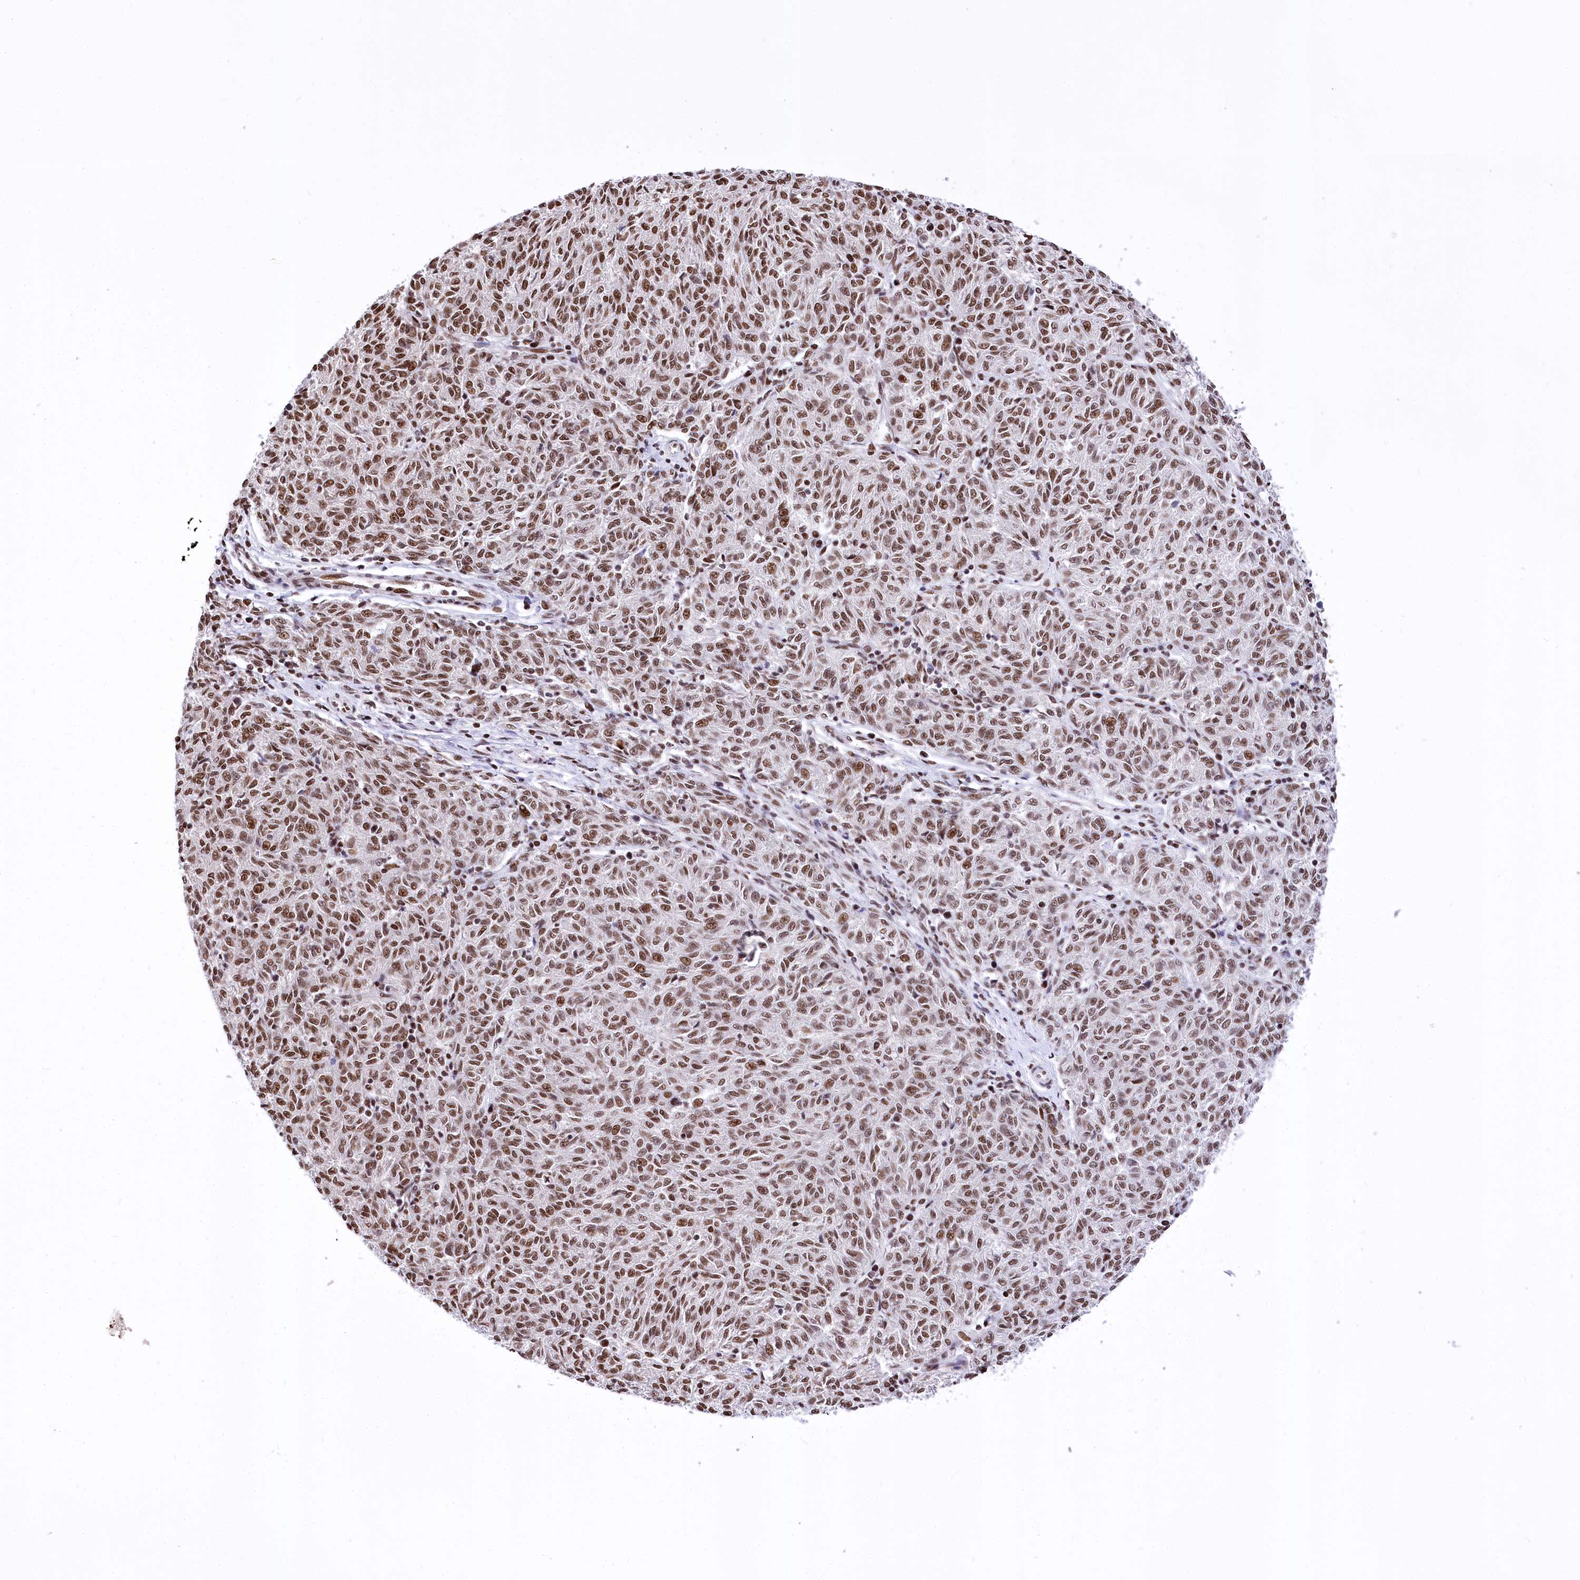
{"staining": {"intensity": "moderate", "quantity": ">75%", "location": "nuclear"}, "tissue": "melanoma", "cell_type": "Tumor cells", "image_type": "cancer", "snomed": [{"axis": "morphology", "description": "Malignant melanoma, NOS"}, {"axis": "topography", "description": "Skin"}], "caption": "Protein expression by immunohistochemistry (IHC) demonstrates moderate nuclear positivity in about >75% of tumor cells in malignant melanoma.", "gene": "POU4F3", "patient": {"sex": "female", "age": 72}}